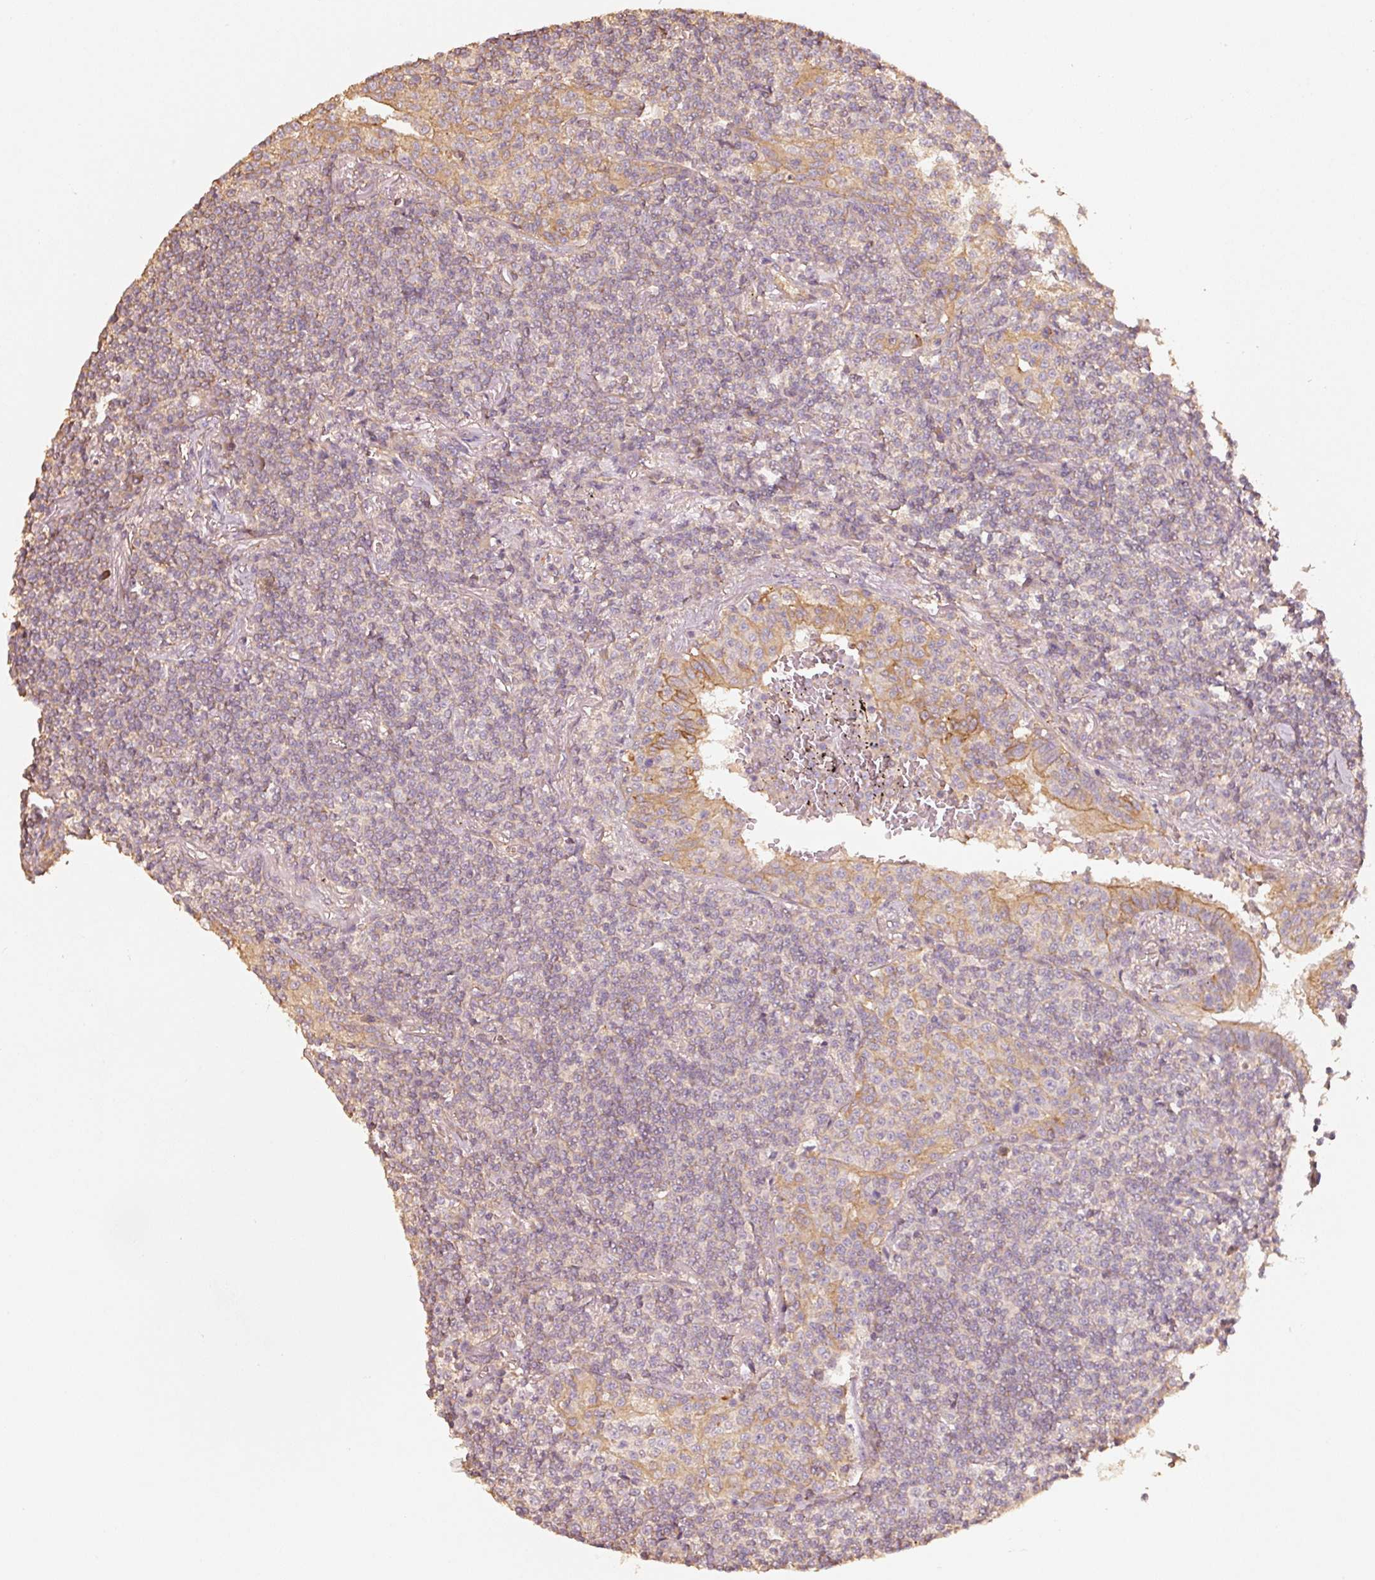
{"staining": {"intensity": "negative", "quantity": "none", "location": "none"}, "tissue": "lymphoma", "cell_type": "Tumor cells", "image_type": "cancer", "snomed": [{"axis": "morphology", "description": "Malignant lymphoma, non-Hodgkin's type, Low grade"}, {"axis": "topography", "description": "Lung"}], "caption": "High power microscopy photomicrograph of an immunohistochemistry photomicrograph of lymphoma, revealing no significant positivity in tumor cells. (DAB (3,3'-diaminobenzidine) immunohistochemistry, high magnification).", "gene": "CEP95", "patient": {"sex": "female", "age": 71}}